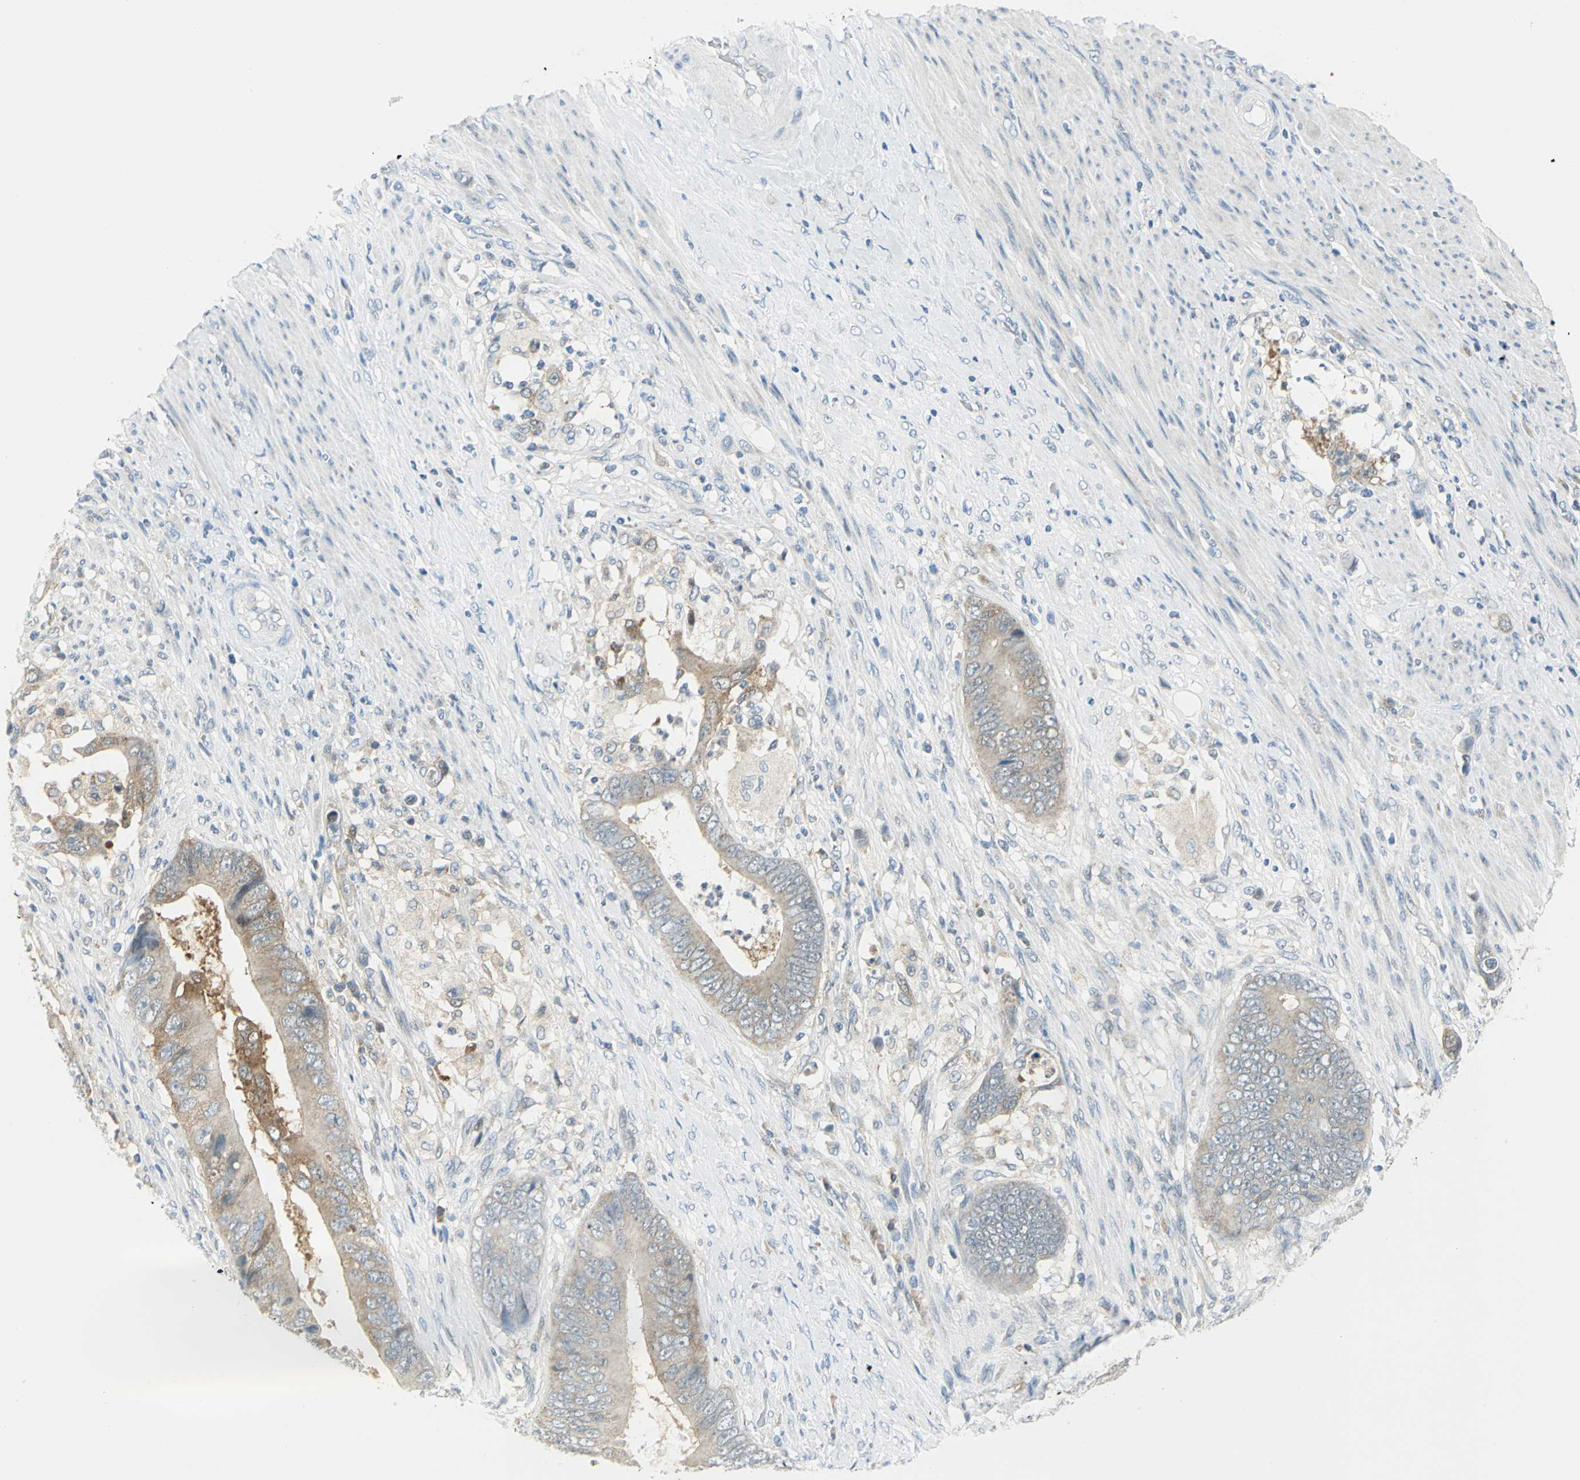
{"staining": {"intensity": "weak", "quantity": "25%-75%", "location": "cytoplasmic/membranous"}, "tissue": "colorectal cancer", "cell_type": "Tumor cells", "image_type": "cancer", "snomed": [{"axis": "morphology", "description": "Adenocarcinoma, NOS"}, {"axis": "topography", "description": "Rectum"}], "caption": "Immunohistochemistry (IHC) staining of colorectal cancer (adenocarcinoma), which displays low levels of weak cytoplasmic/membranous positivity in about 25%-75% of tumor cells indicating weak cytoplasmic/membranous protein staining. The staining was performed using DAB (brown) for protein detection and nuclei were counterstained in hematoxylin (blue).", "gene": "ALDOA", "patient": {"sex": "female", "age": 77}}